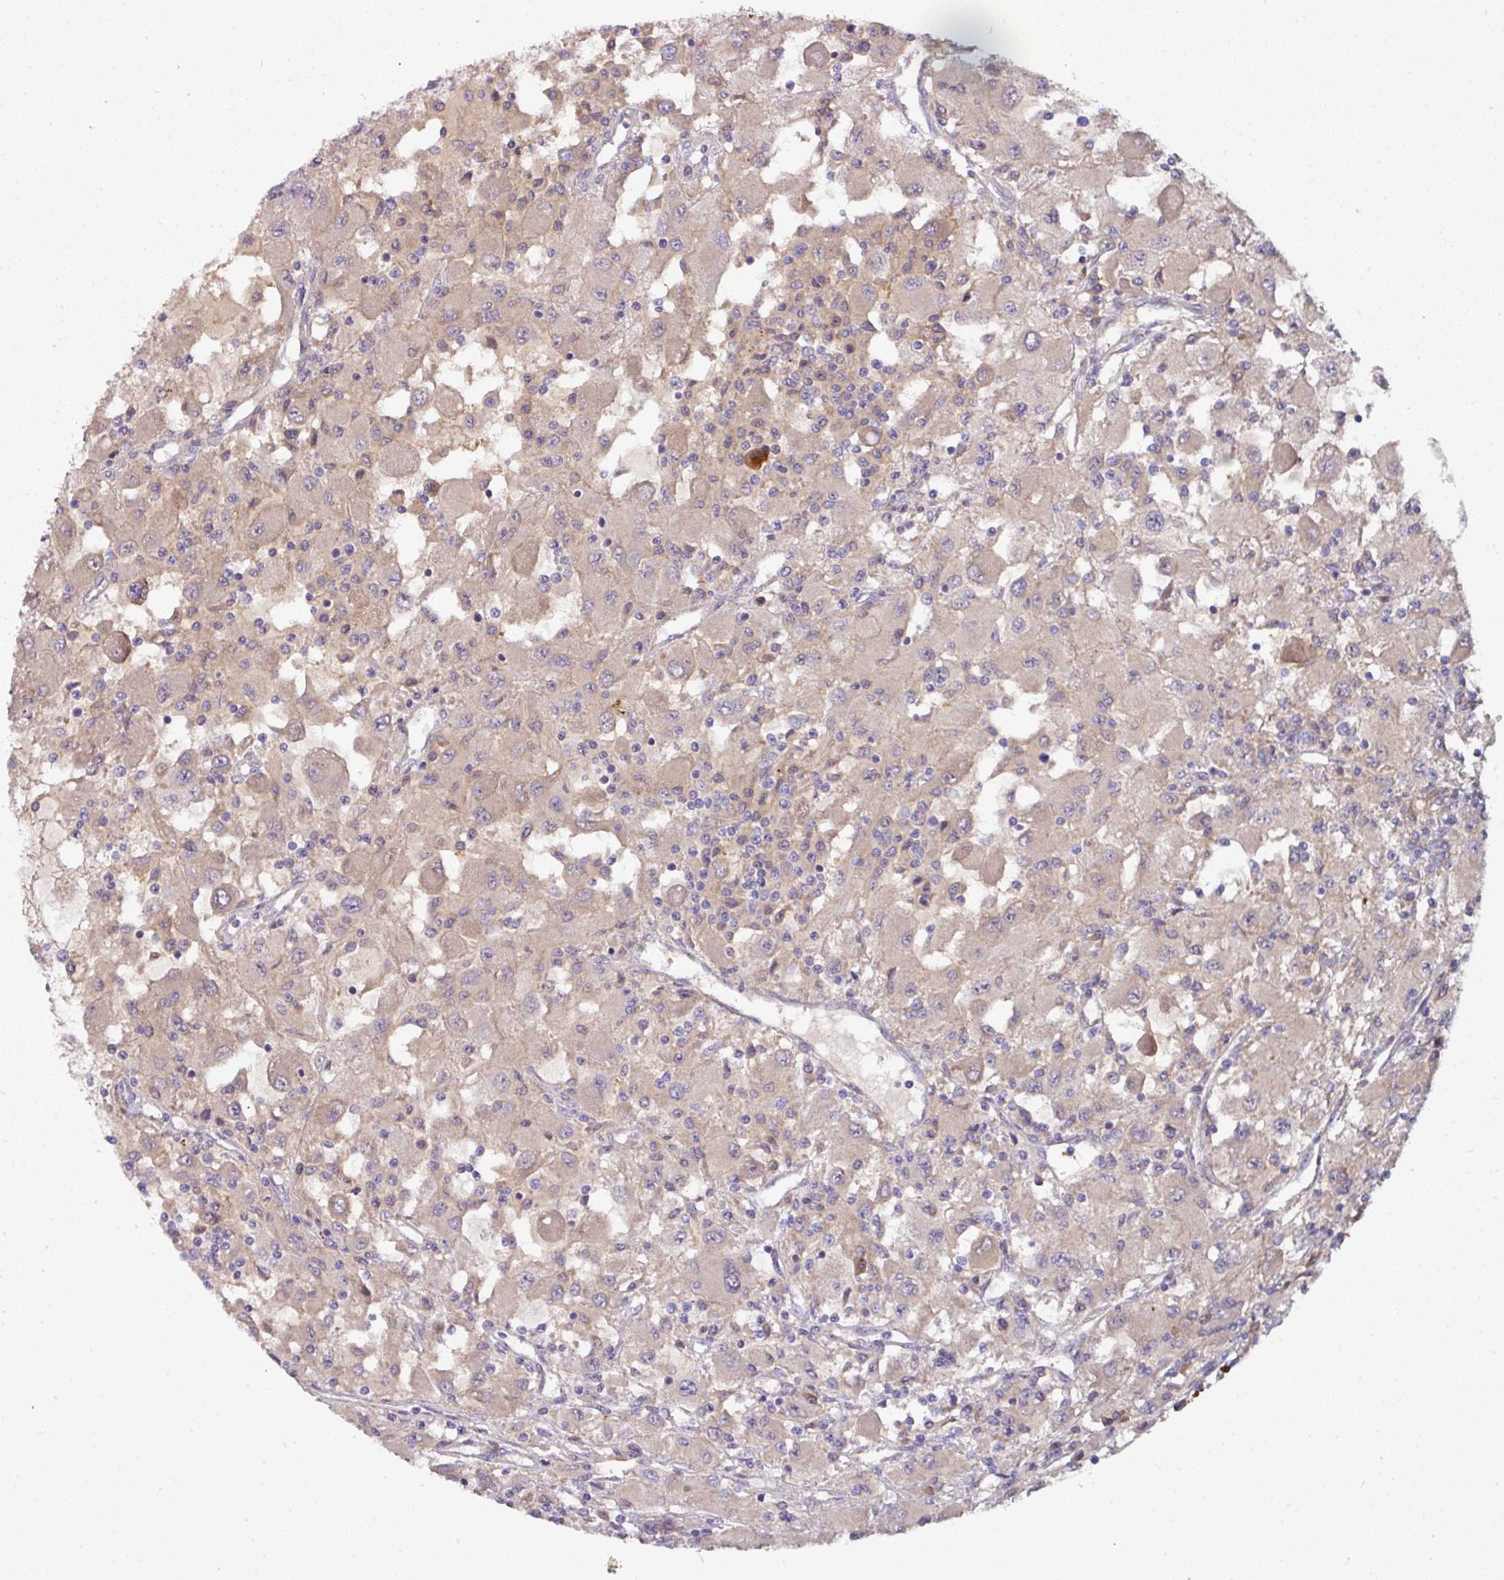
{"staining": {"intensity": "weak", "quantity": "25%-75%", "location": "cytoplasmic/membranous"}, "tissue": "renal cancer", "cell_type": "Tumor cells", "image_type": "cancer", "snomed": [{"axis": "morphology", "description": "Adenocarcinoma, NOS"}, {"axis": "topography", "description": "Kidney"}], "caption": "The image displays immunohistochemical staining of renal cancer. There is weak cytoplasmic/membranous staining is appreciated in approximately 25%-75% of tumor cells.", "gene": "CTDSP2", "patient": {"sex": "female", "age": 67}}